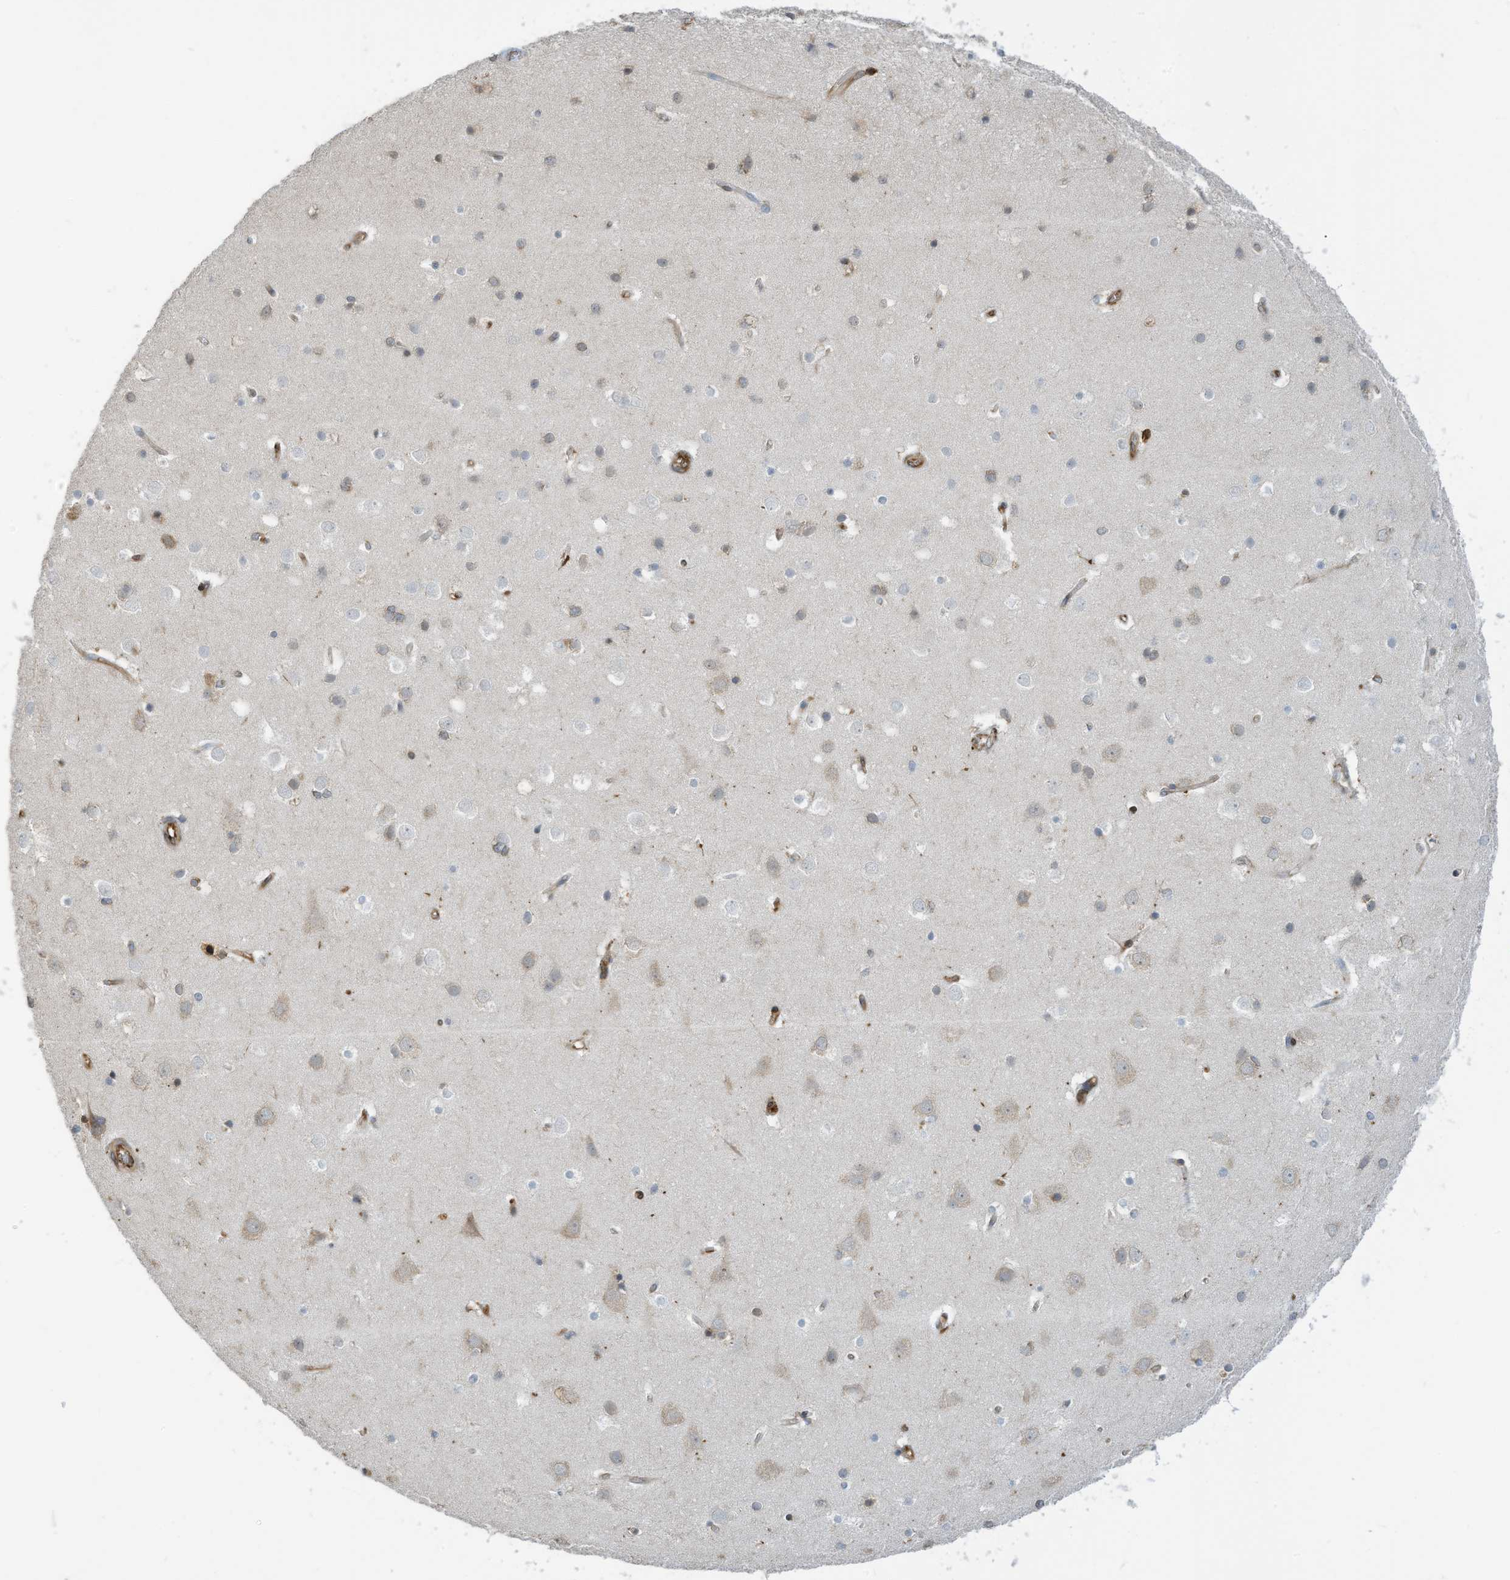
{"staining": {"intensity": "moderate", "quantity": "25%-75%", "location": "cytoplasmic/membranous"}, "tissue": "cerebral cortex", "cell_type": "Endothelial cells", "image_type": "normal", "snomed": [{"axis": "morphology", "description": "Normal tissue, NOS"}, {"axis": "topography", "description": "Cerebral cortex"}], "caption": "This image shows IHC staining of normal human cerebral cortex, with medium moderate cytoplasmic/membranous staining in approximately 25%-75% of endothelial cells.", "gene": "ZBTB45", "patient": {"sex": "male", "age": 54}}